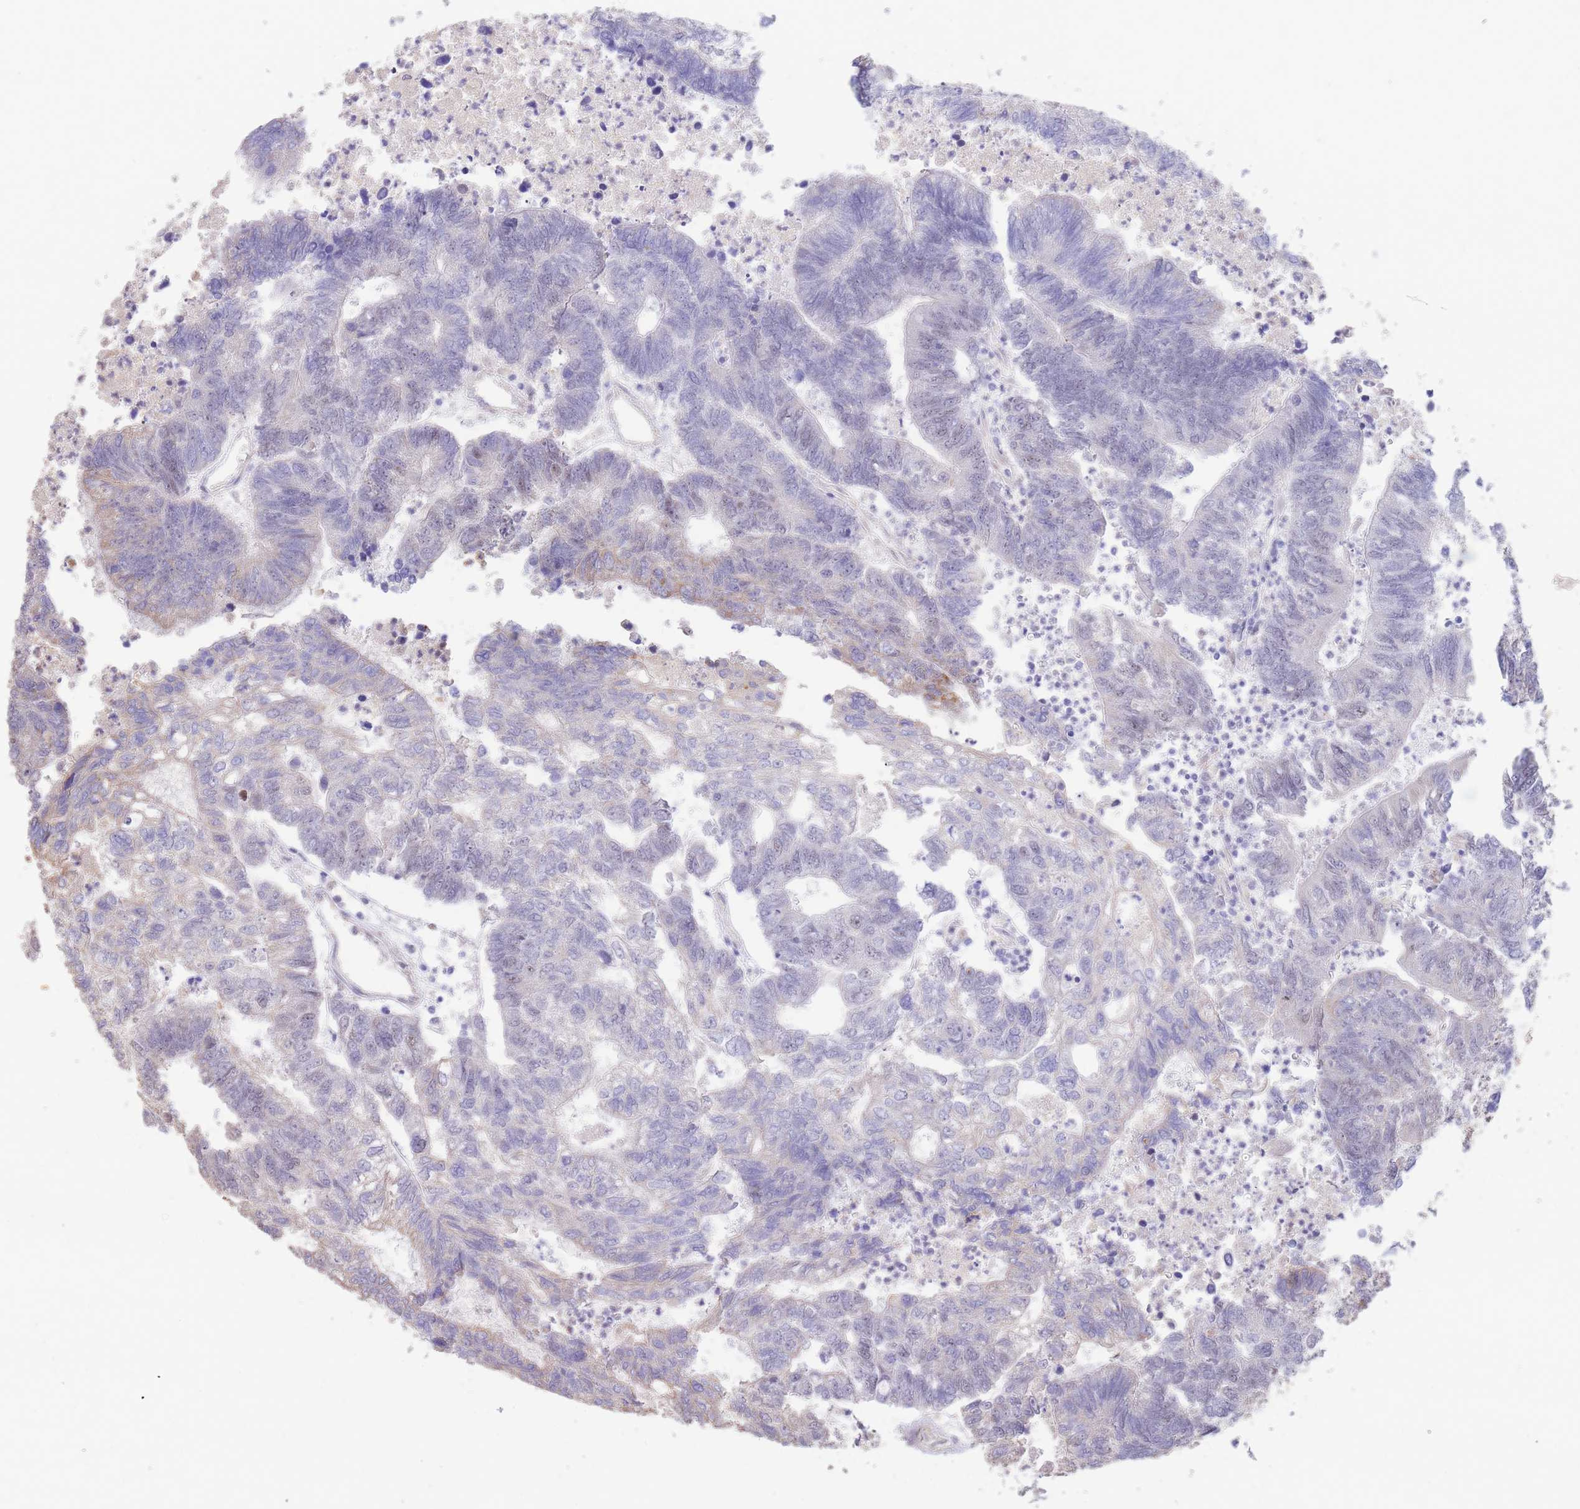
{"staining": {"intensity": "negative", "quantity": "none", "location": "none"}, "tissue": "colorectal cancer", "cell_type": "Tumor cells", "image_type": "cancer", "snomed": [{"axis": "morphology", "description": "Adenocarcinoma, NOS"}, {"axis": "topography", "description": "Colon"}], "caption": "Colorectal cancer (adenocarcinoma) stained for a protein using immunohistochemistry reveals no positivity tumor cells.", "gene": "RGS14", "patient": {"sex": "female", "age": 48}}